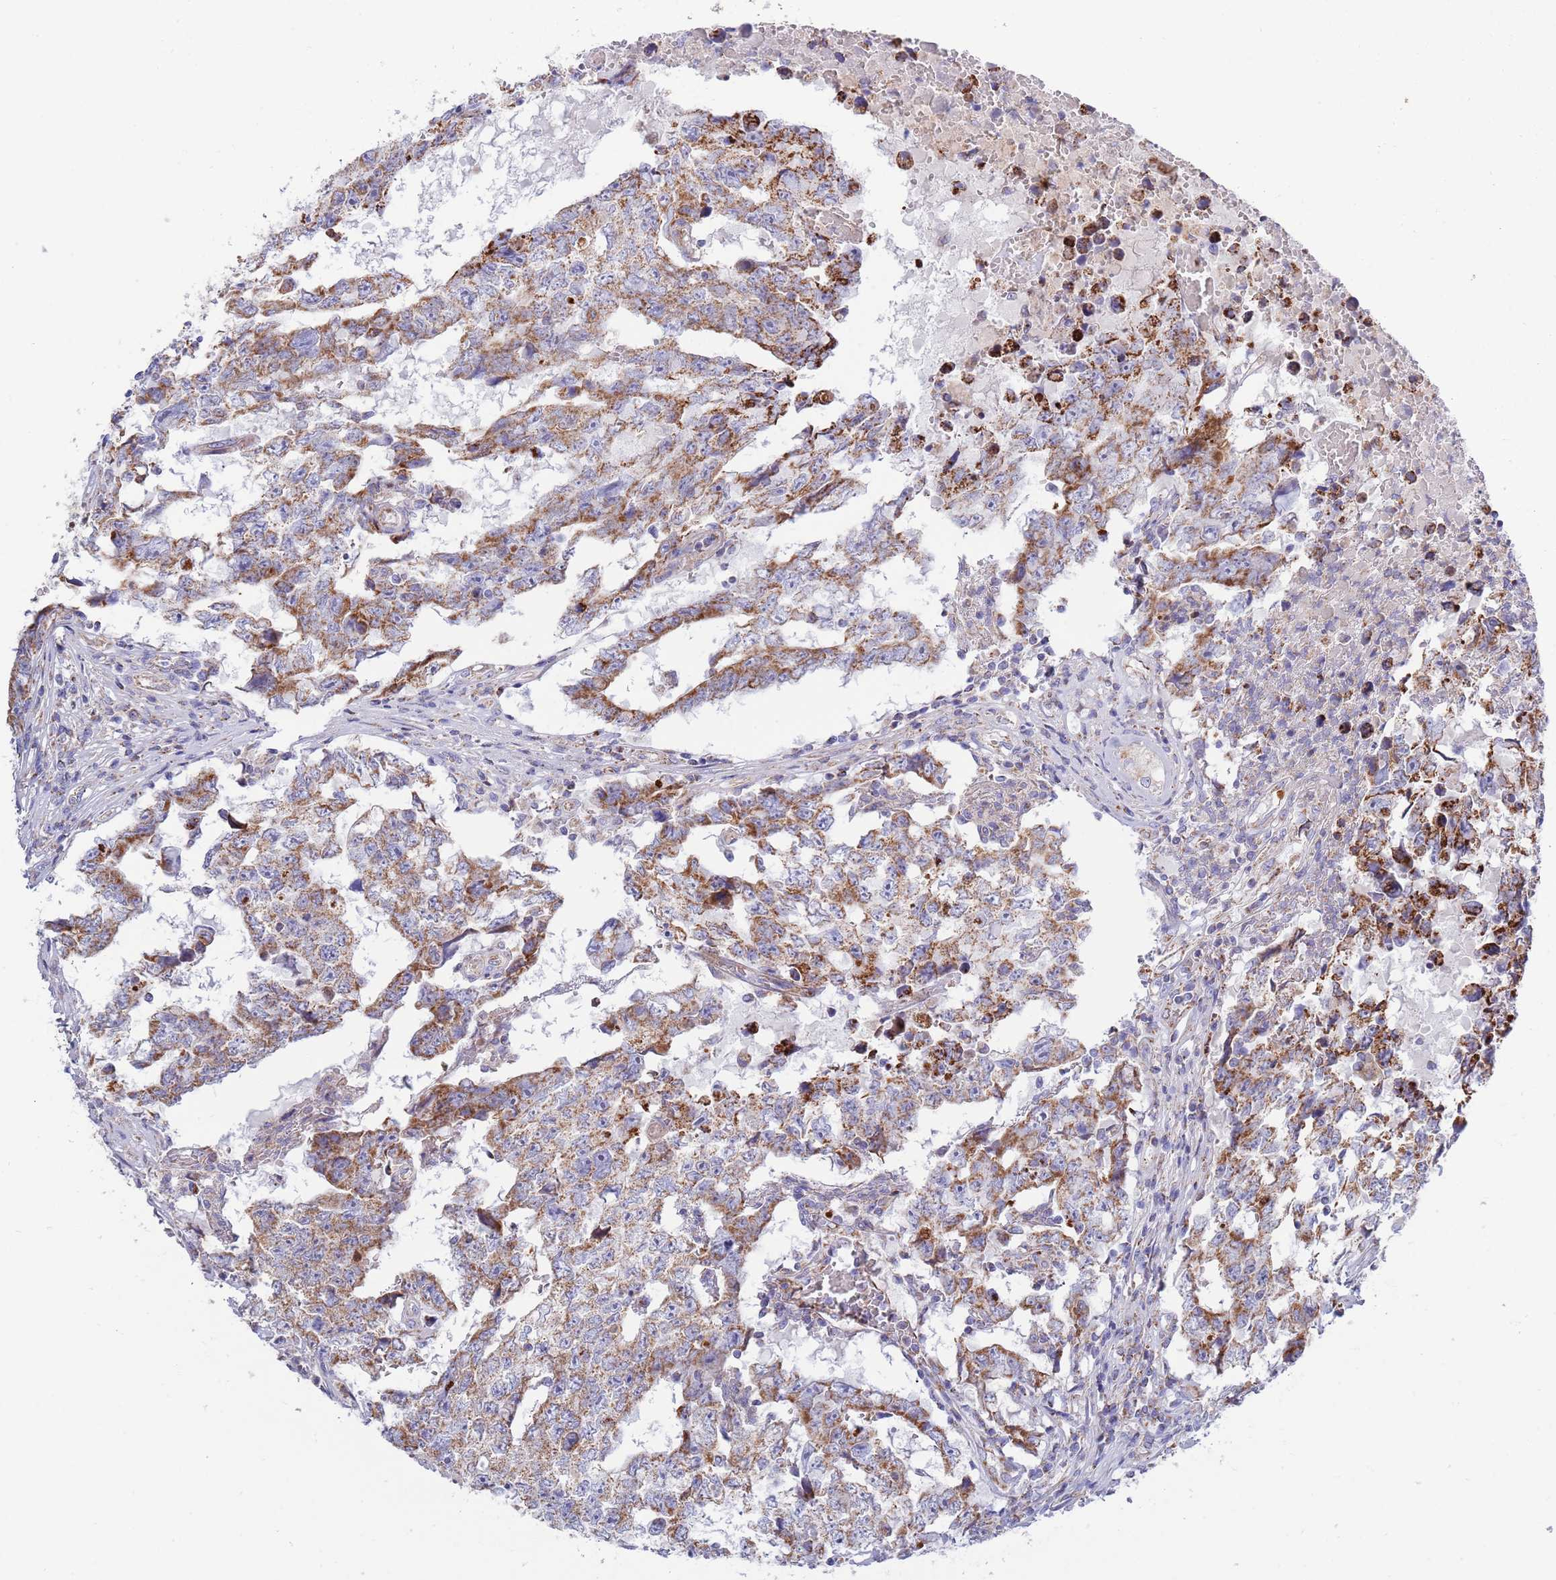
{"staining": {"intensity": "moderate", "quantity": ">75%", "location": "cytoplasmic/membranous"}, "tissue": "testis cancer", "cell_type": "Tumor cells", "image_type": "cancer", "snomed": [{"axis": "morphology", "description": "Carcinoma, Embryonal, NOS"}, {"axis": "topography", "description": "Testis"}], "caption": "Protein analysis of testis cancer (embryonal carcinoma) tissue displays moderate cytoplasmic/membranous positivity in about >75% of tumor cells.", "gene": "EMC8", "patient": {"sex": "male", "age": 25}}